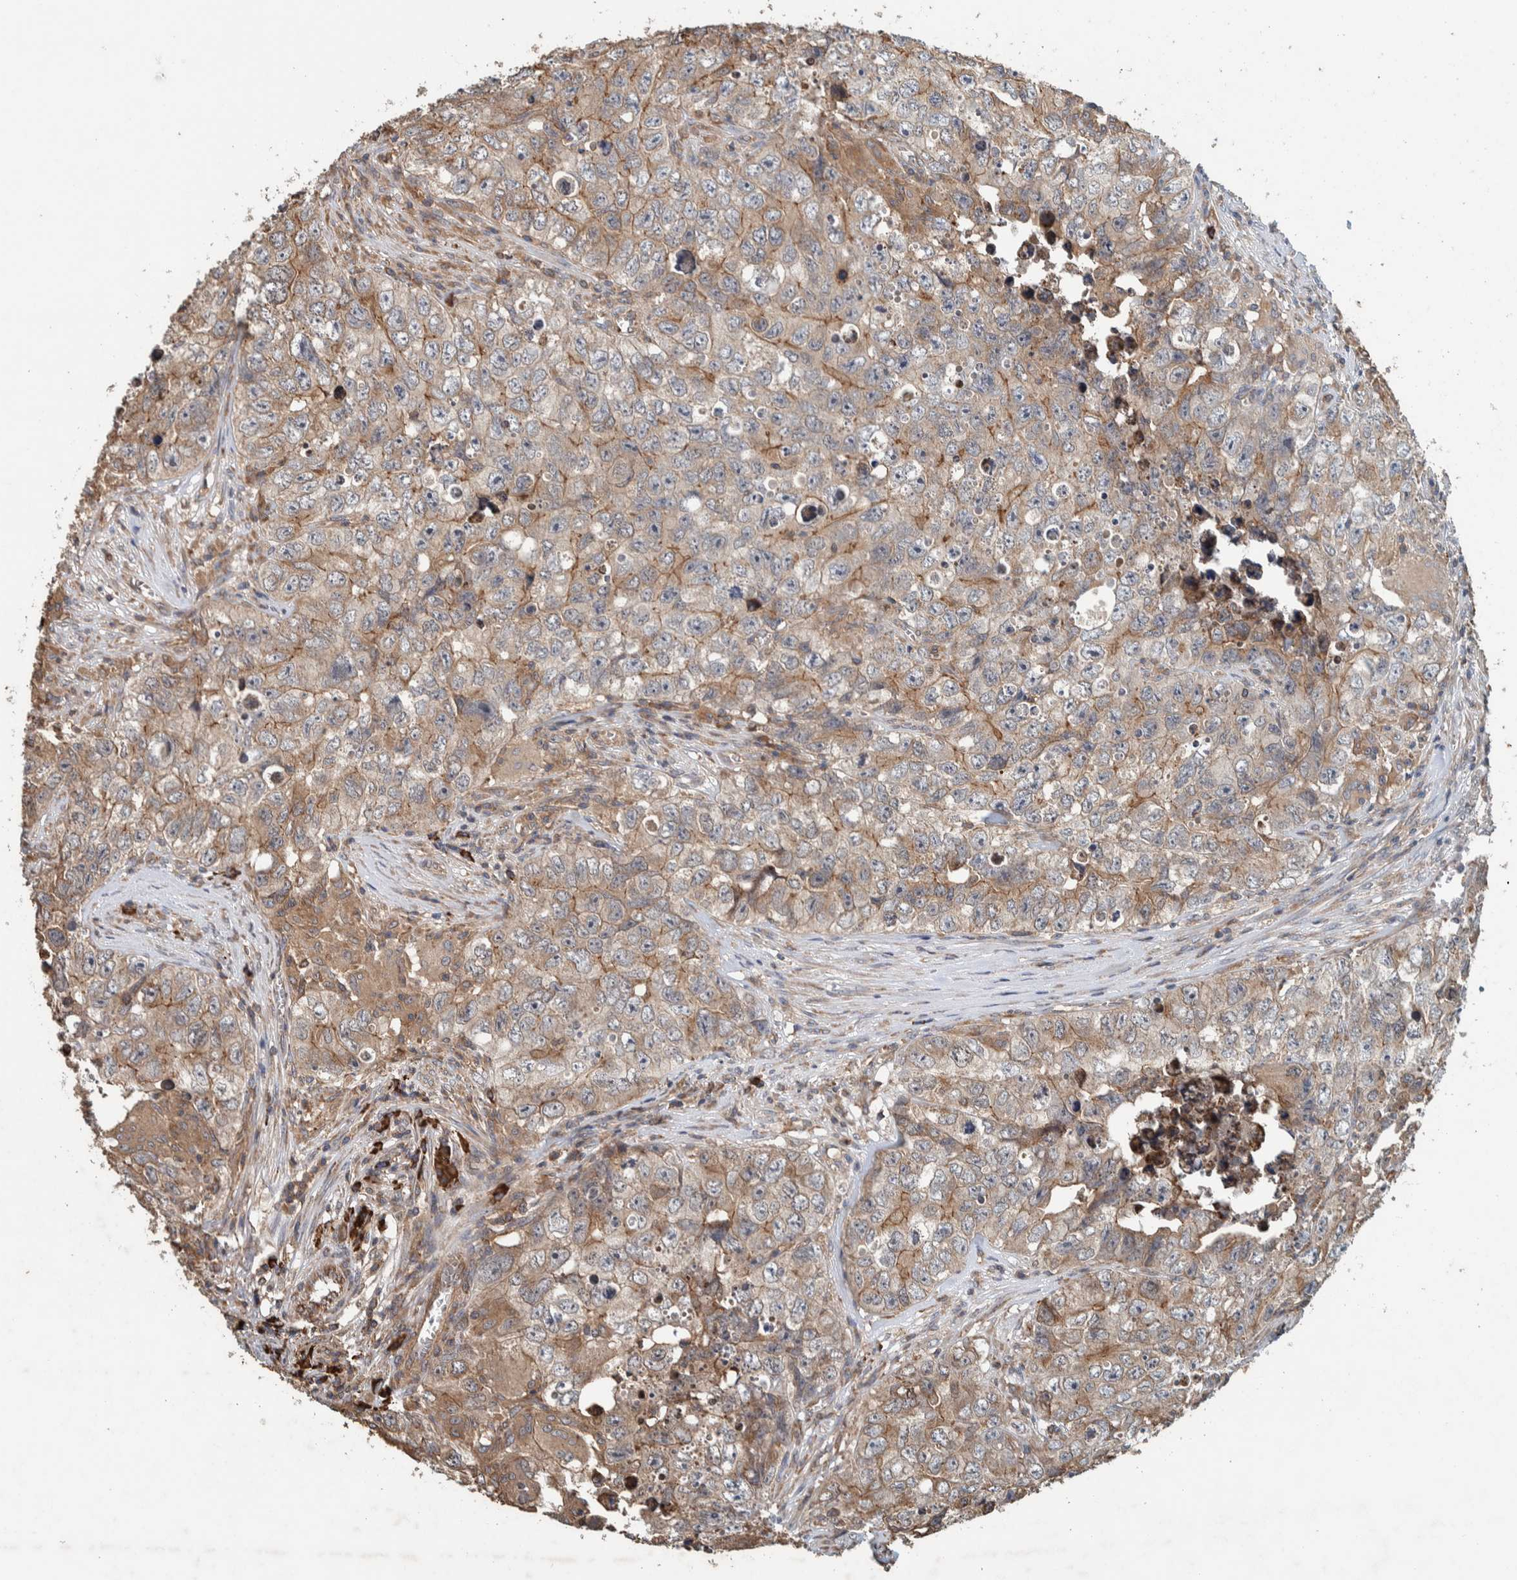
{"staining": {"intensity": "weak", "quantity": ">75%", "location": "cytoplasmic/membranous"}, "tissue": "testis cancer", "cell_type": "Tumor cells", "image_type": "cancer", "snomed": [{"axis": "morphology", "description": "Seminoma, NOS"}, {"axis": "morphology", "description": "Carcinoma, Embryonal, NOS"}, {"axis": "topography", "description": "Testis"}], "caption": "Tumor cells exhibit low levels of weak cytoplasmic/membranous positivity in approximately >75% of cells in human testis seminoma.", "gene": "PLA2G3", "patient": {"sex": "male", "age": 43}}